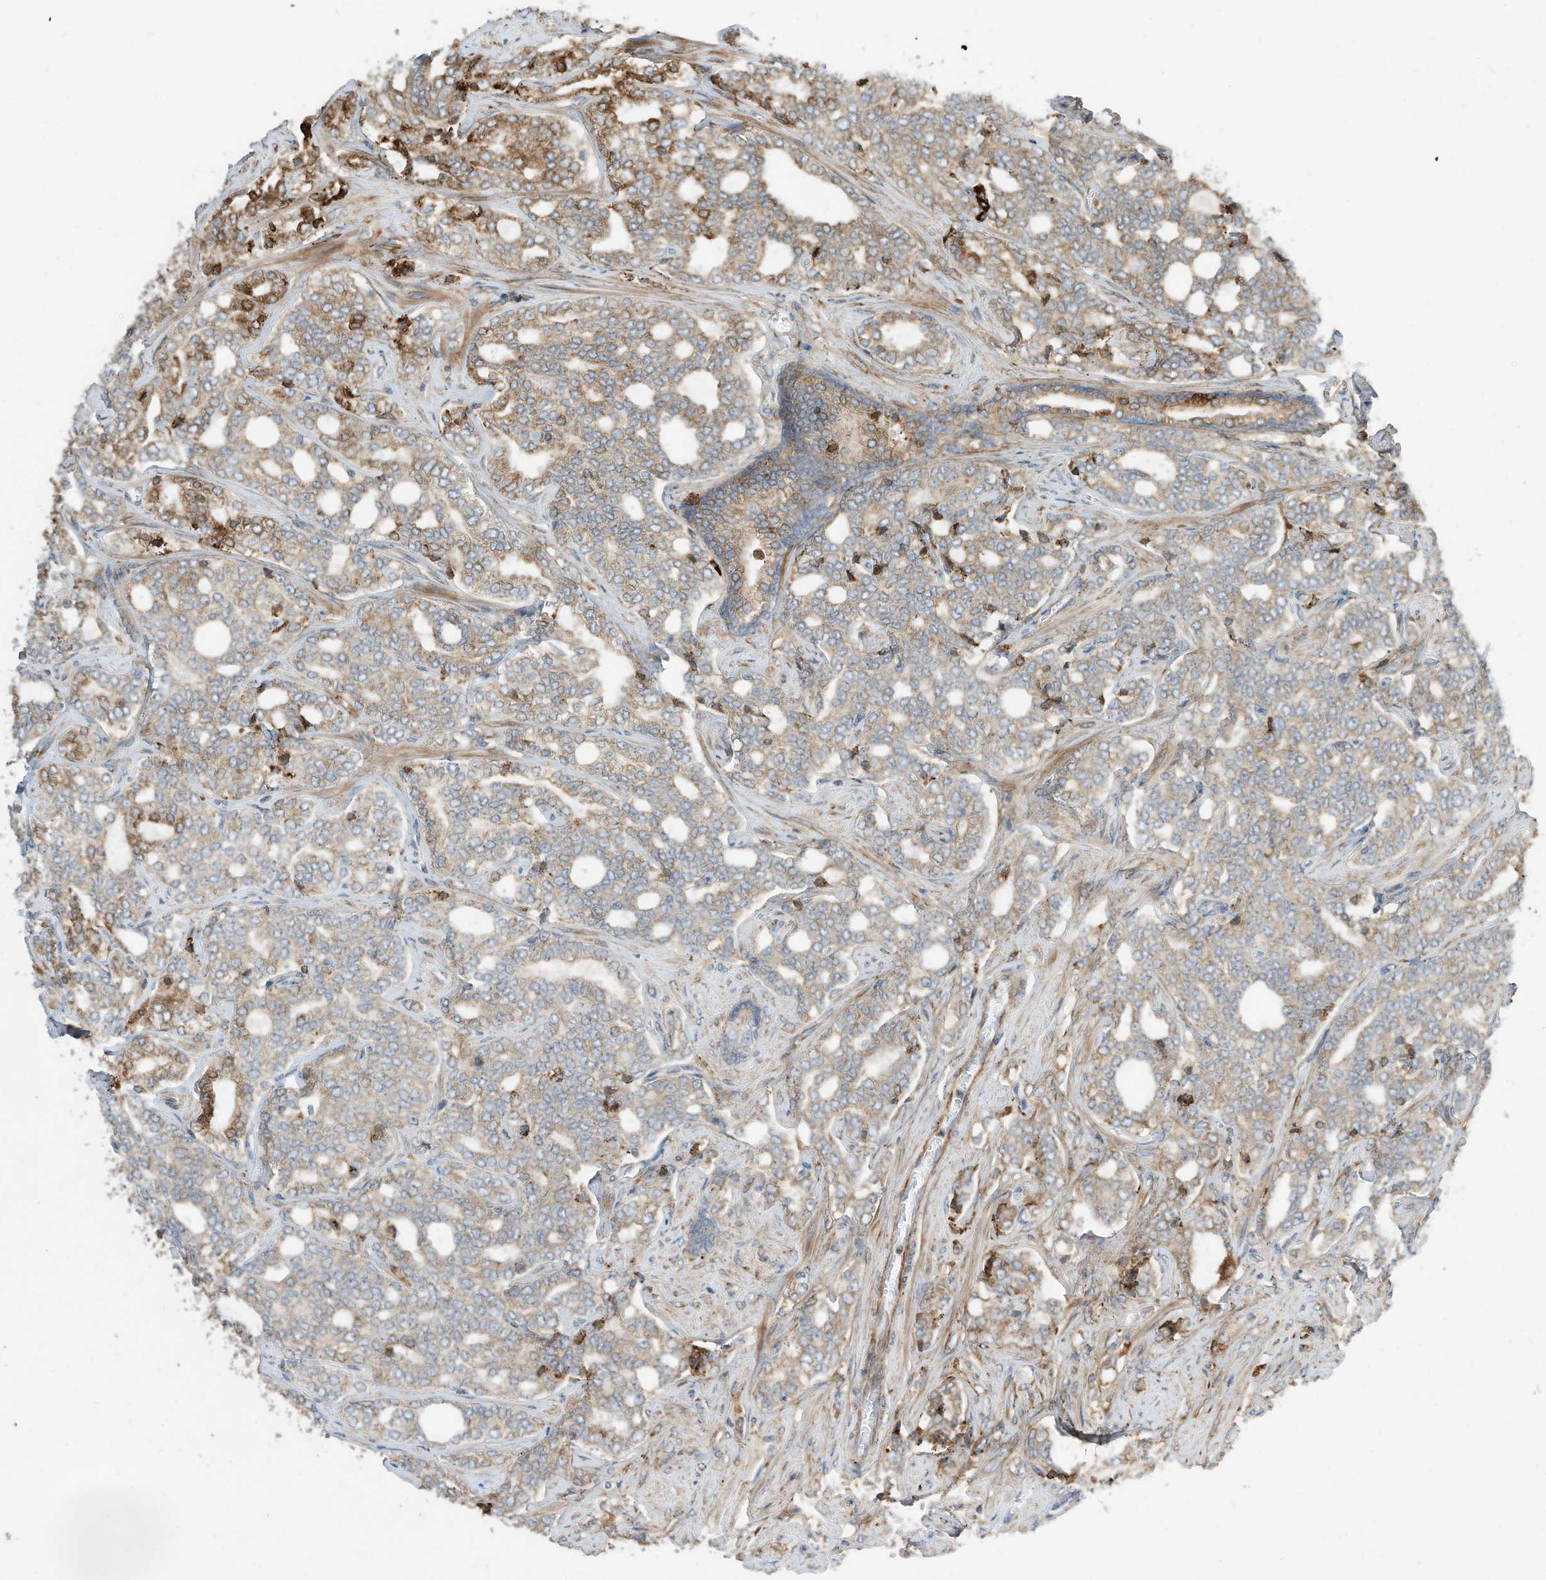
{"staining": {"intensity": "strong", "quantity": "25%-75%", "location": "cytoplasmic/membranous"}, "tissue": "prostate cancer", "cell_type": "Tumor cells", "image_type": "cancer", "snomed": [{"axis": "morphology", "description": "Adenocarcinoma, High grade"}, {"axis": "topography", "description": "Prostate"}], "caption": "The immunohistochemical stain shows strong cytoplasmic/membranous positivity in tumor cells of prostate cancer tissue. (IHC, brightfield microscopy, high magnification).", "gene": "TRNAU1AP", "patient": {"sex": "male", "age": 64}}